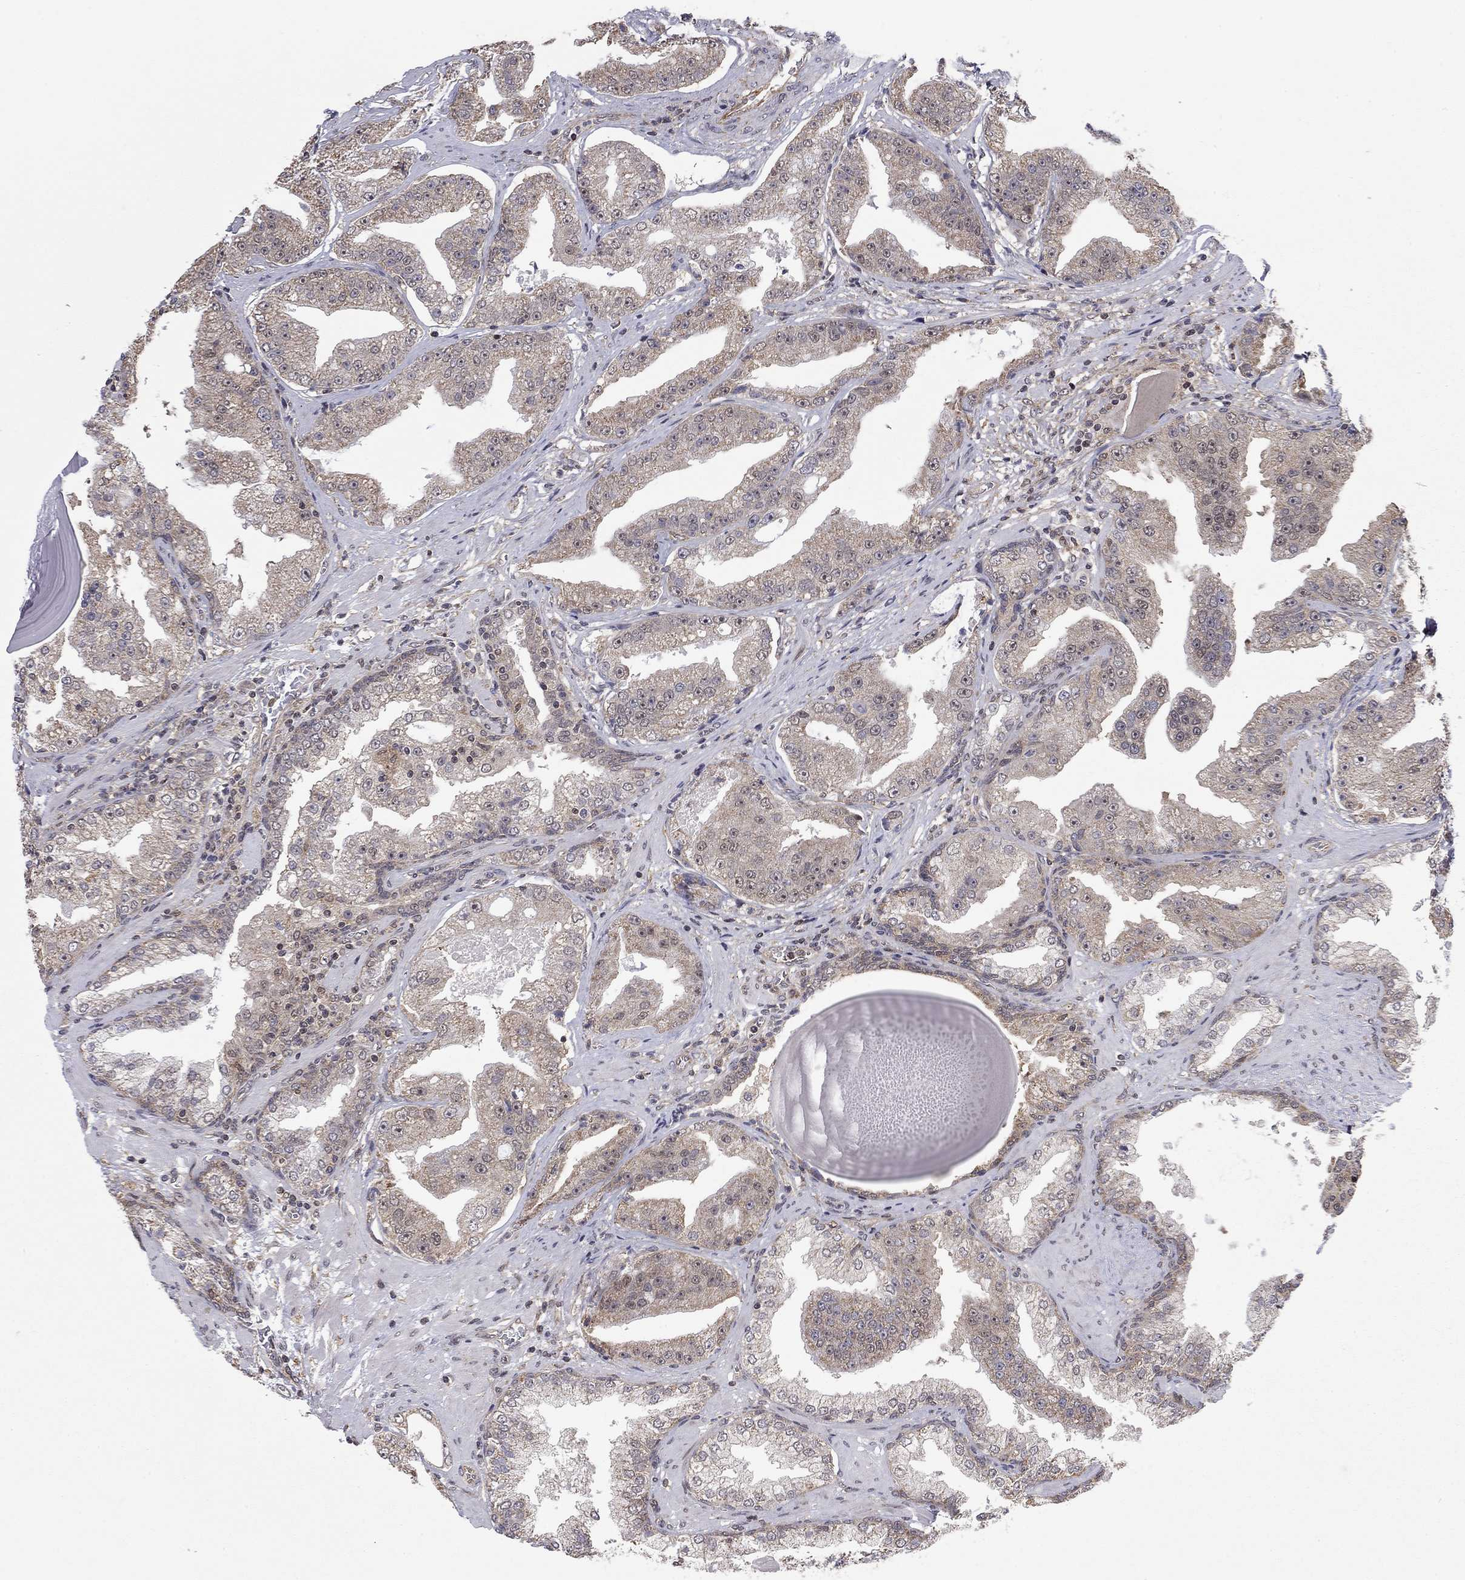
{"staining": {"intensity": "weak", "quantity": "25%-75%", "location": "cytoplasmic/membranous"}, "tissue": "prostate cancer", "cell_type": "Tumor cells", "image_type": "cancer", "snomed": [{"axis": "morphology", "description": "Adenocarcinoma, Low grade"}, {"axis": "topography", "description": "Prostate"}], "caption": "Prostate adenocarcinoma (low-grade) stained with immunohistochemistry (IHC) exhibits weak cytoplasmic/membranous expression in about 25%-75% of tumor cells.", "gene": "TDP1", "patient": {"sex": "male", "age": 62}}